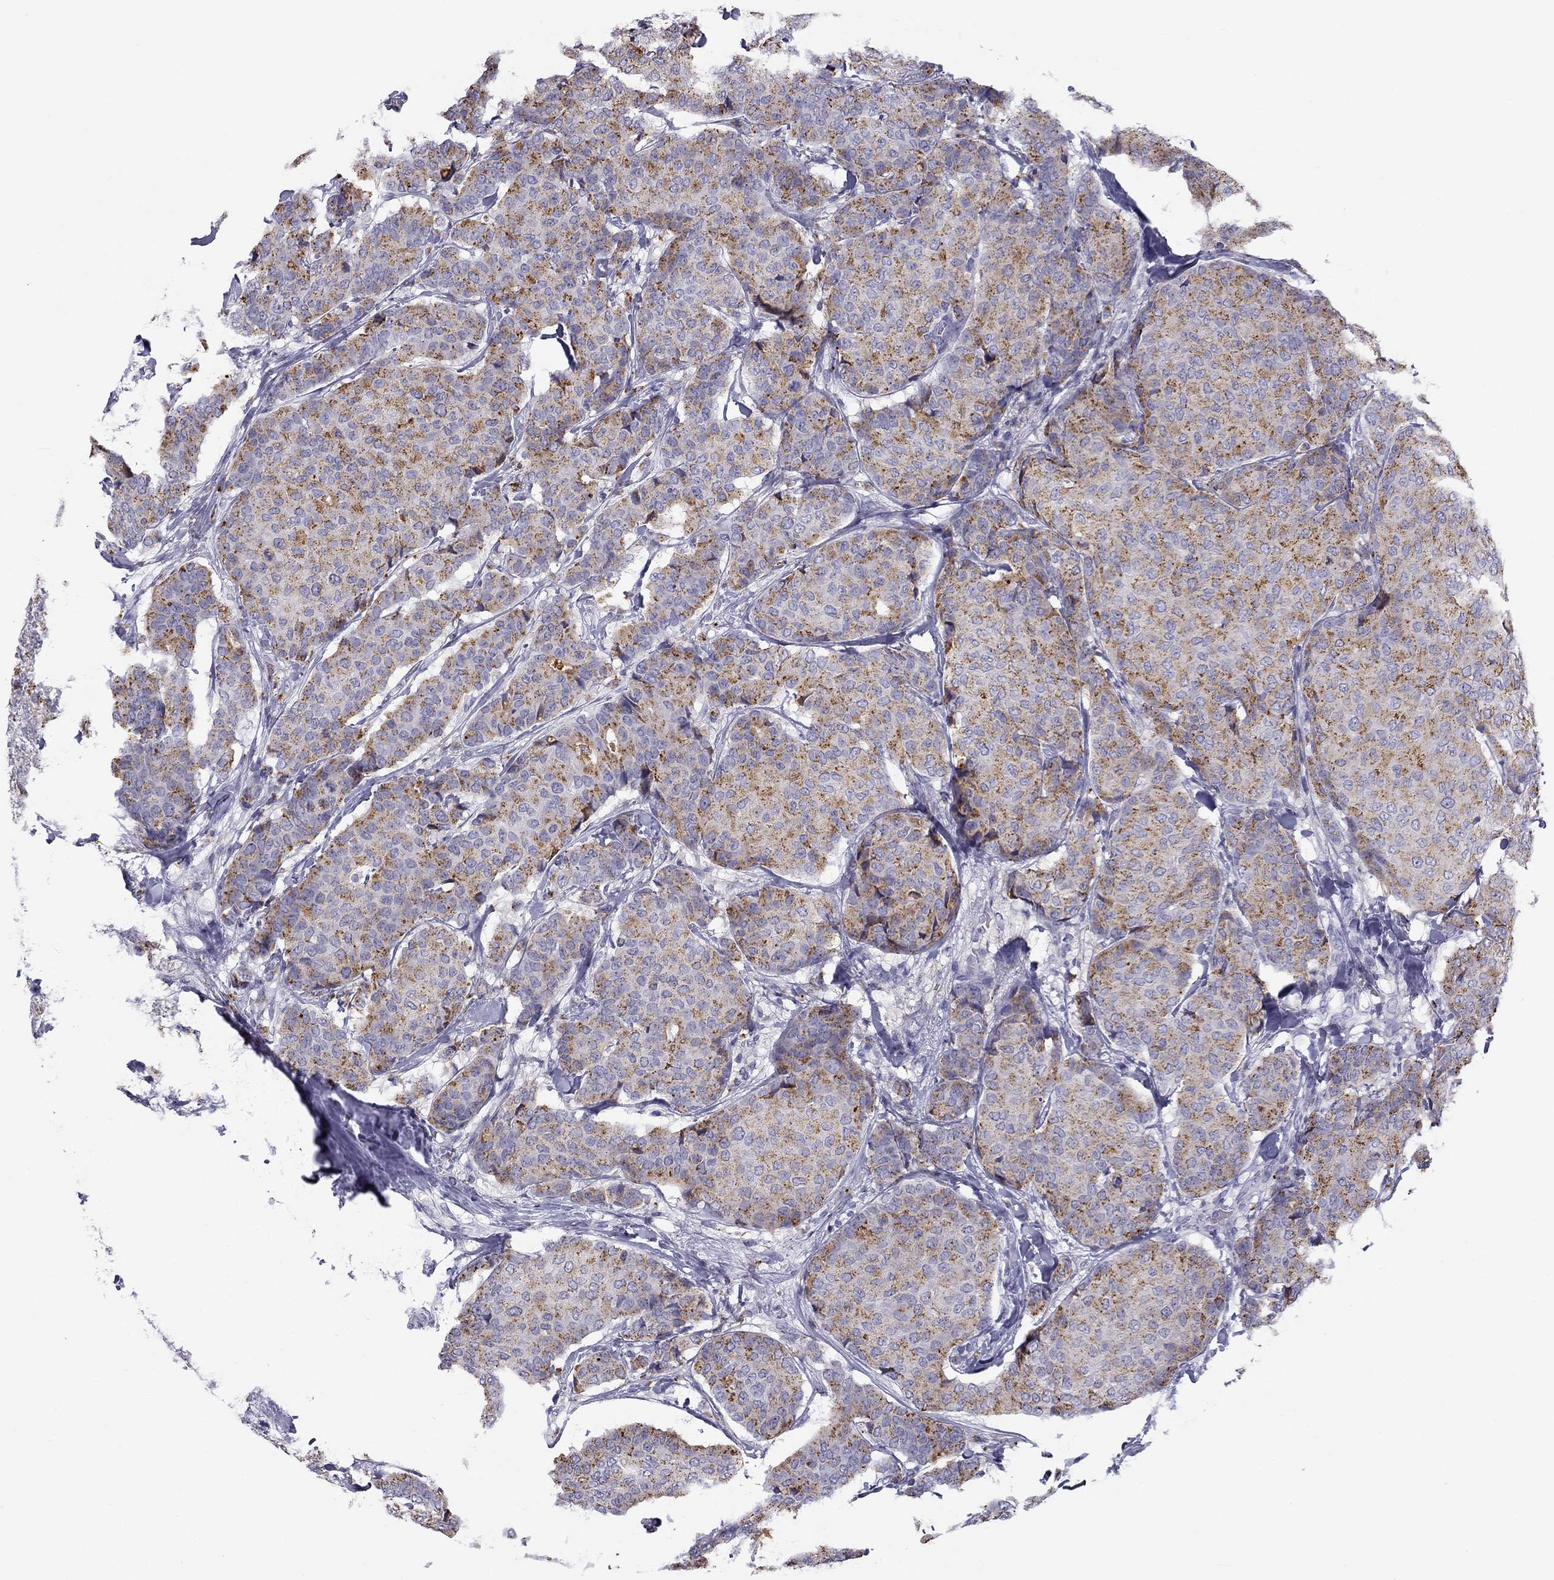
{"staining": {"intensity": "moderate", "quantity": ">75%", "location": "cytoplasmic/membranous"}, "tissue": "breast cancer", "cell_type": "Tumor cells", "image_type": "cancer", "snomed": [{"axis": "morphology", "description": "Duct carcinoma"}, {"axis": "topography", "description": "Breast"}], "caption": "IHC (DAB) staining of human breast intraductal carcinoma reveals moderate cytoplasmic/membranous protein expression in approximately >75% of tumor cells.", "gene": "CLPSL2", "patient": {"sex": "female", "age": 75}}